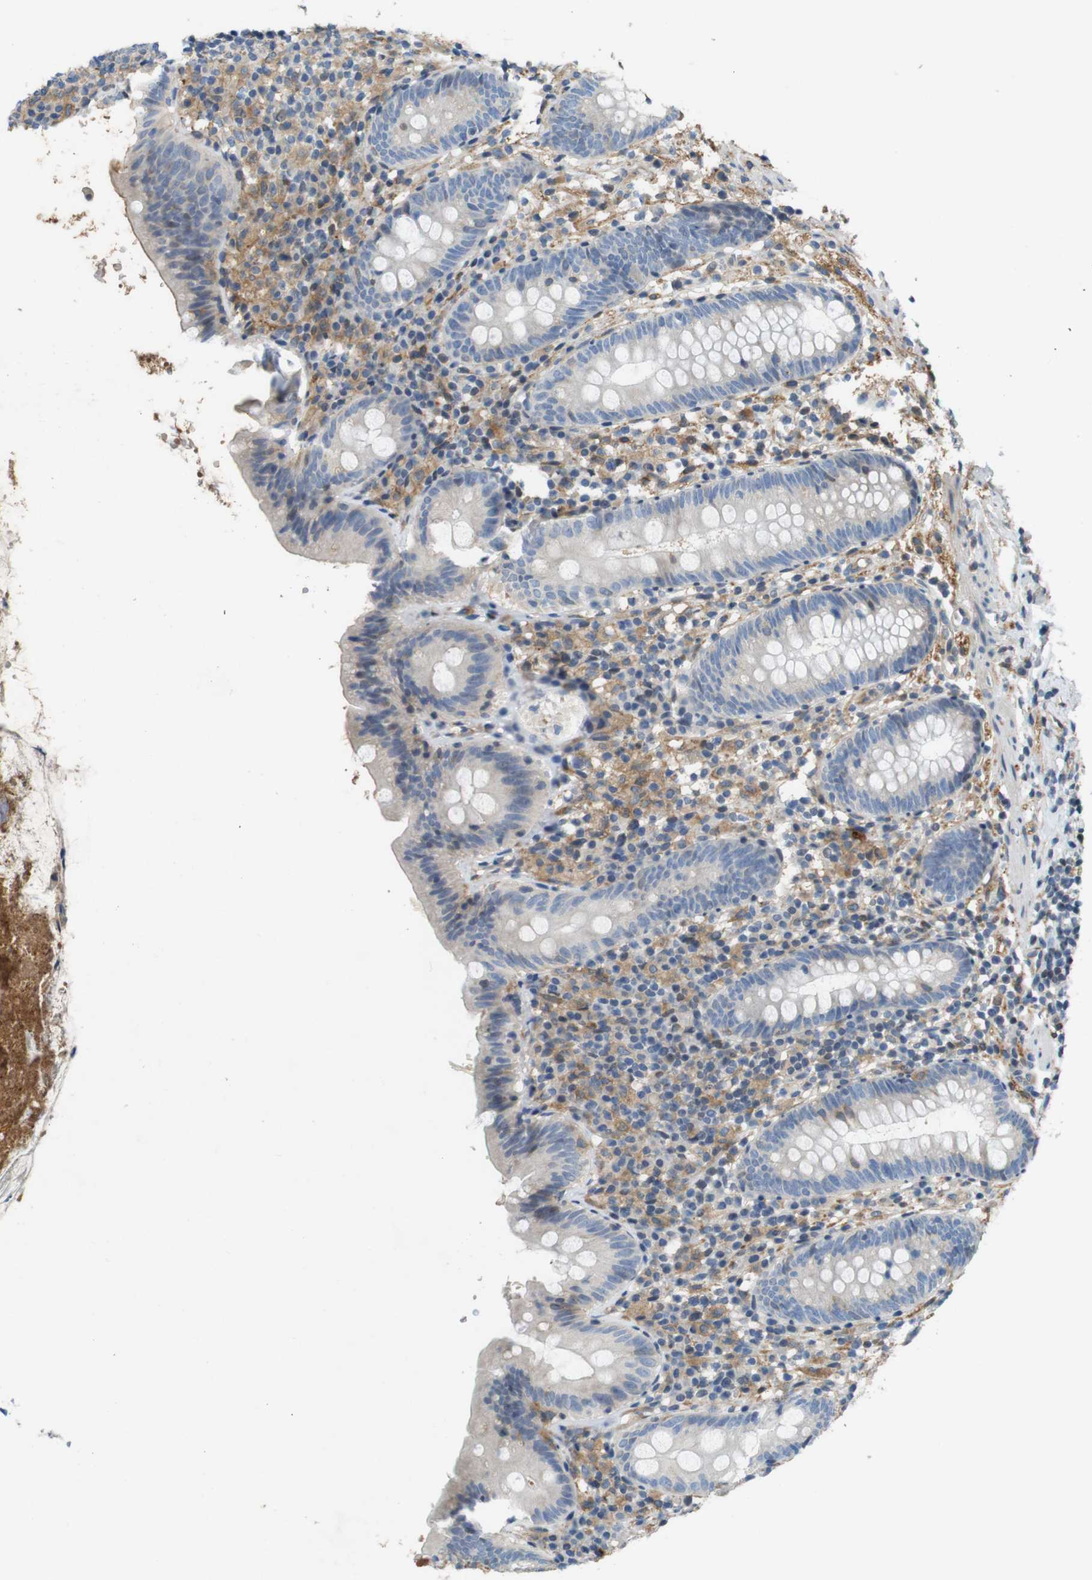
{"staining": {"intensity": "negative", "quantity": "none", "location": "none"}, "tissue": "appendix", "cell_type": "Glandular cells", "image_type": "normal", "snomed": [{"axis": "morphology", "description": "Normal tissue, NOS"}, {"axis": "topography", "description": "Appendix"}], "caption": "A histopathology image of human appendix is negative for staining in glandular cells. (DAB (3,3'-diaminobenzidine) immunohistochemistry (IHC) with hematoxylin counter stain).", "gene": "PCDH10", "patient": {"sex": "male", "age": 52}}